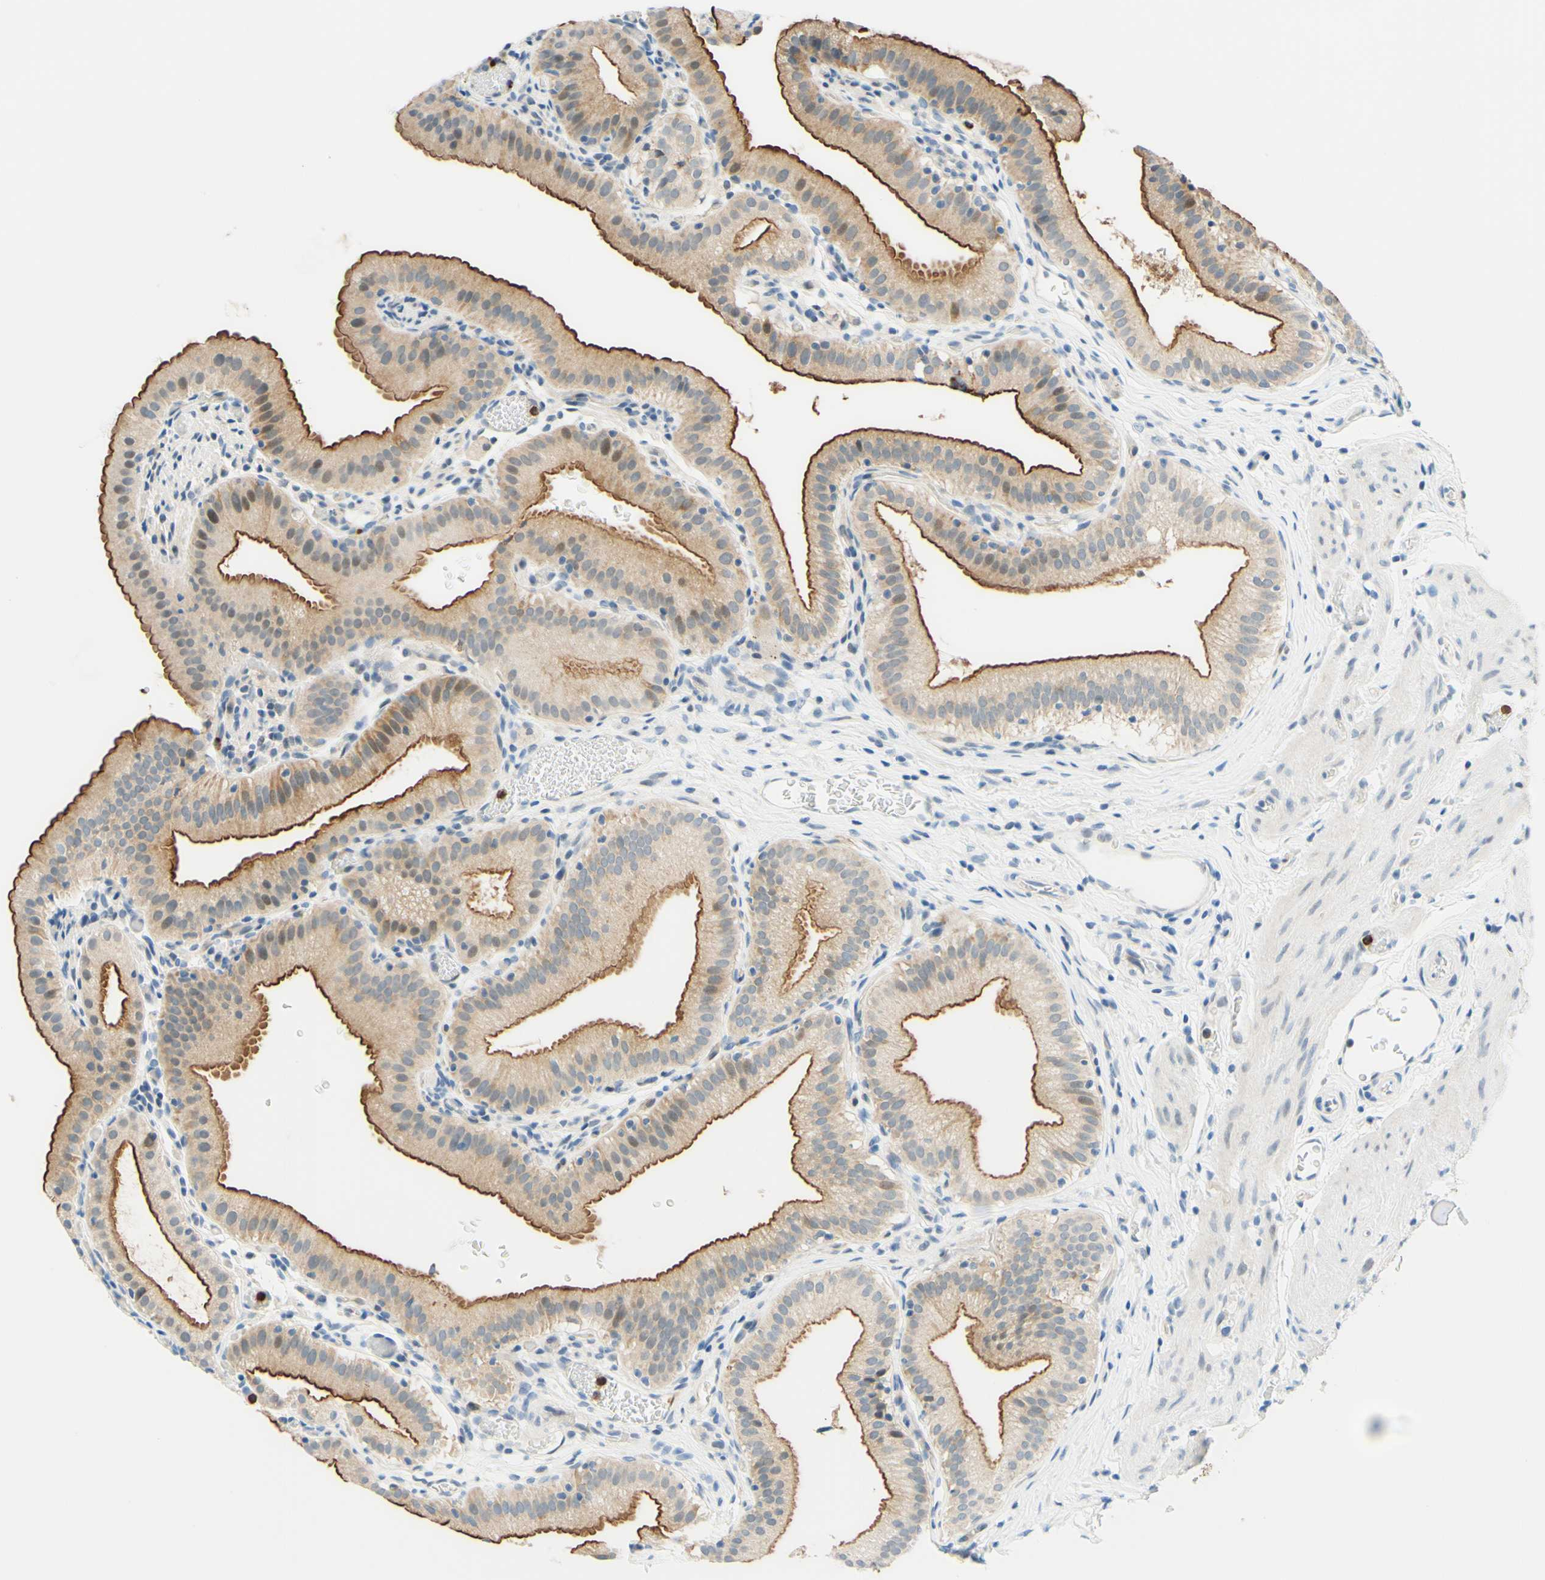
{"staining": {"intensity": "moderate", "quantity": ">75%", "location": "cytoplasmic/membranous"}, "tissue": "gallbladder", "cell_type": "Glandular cells", "image_type": "normal", "snomed": [{"axis": "morphology", "description": "Normal tissue, NOS"}, {"axis": "topography", "description": "Gallbladder"}], "caption": "Moderate cytoplasmic/membranous staining is appreciated in approximately >75% of glandular cells in normal gallbladder. Immunohistochemistry (ihc) stains the protein of interest in brown and the nuclei are stained blue.", "gene": "TREM2", "patient": {"sex": "male", "age": 54}}